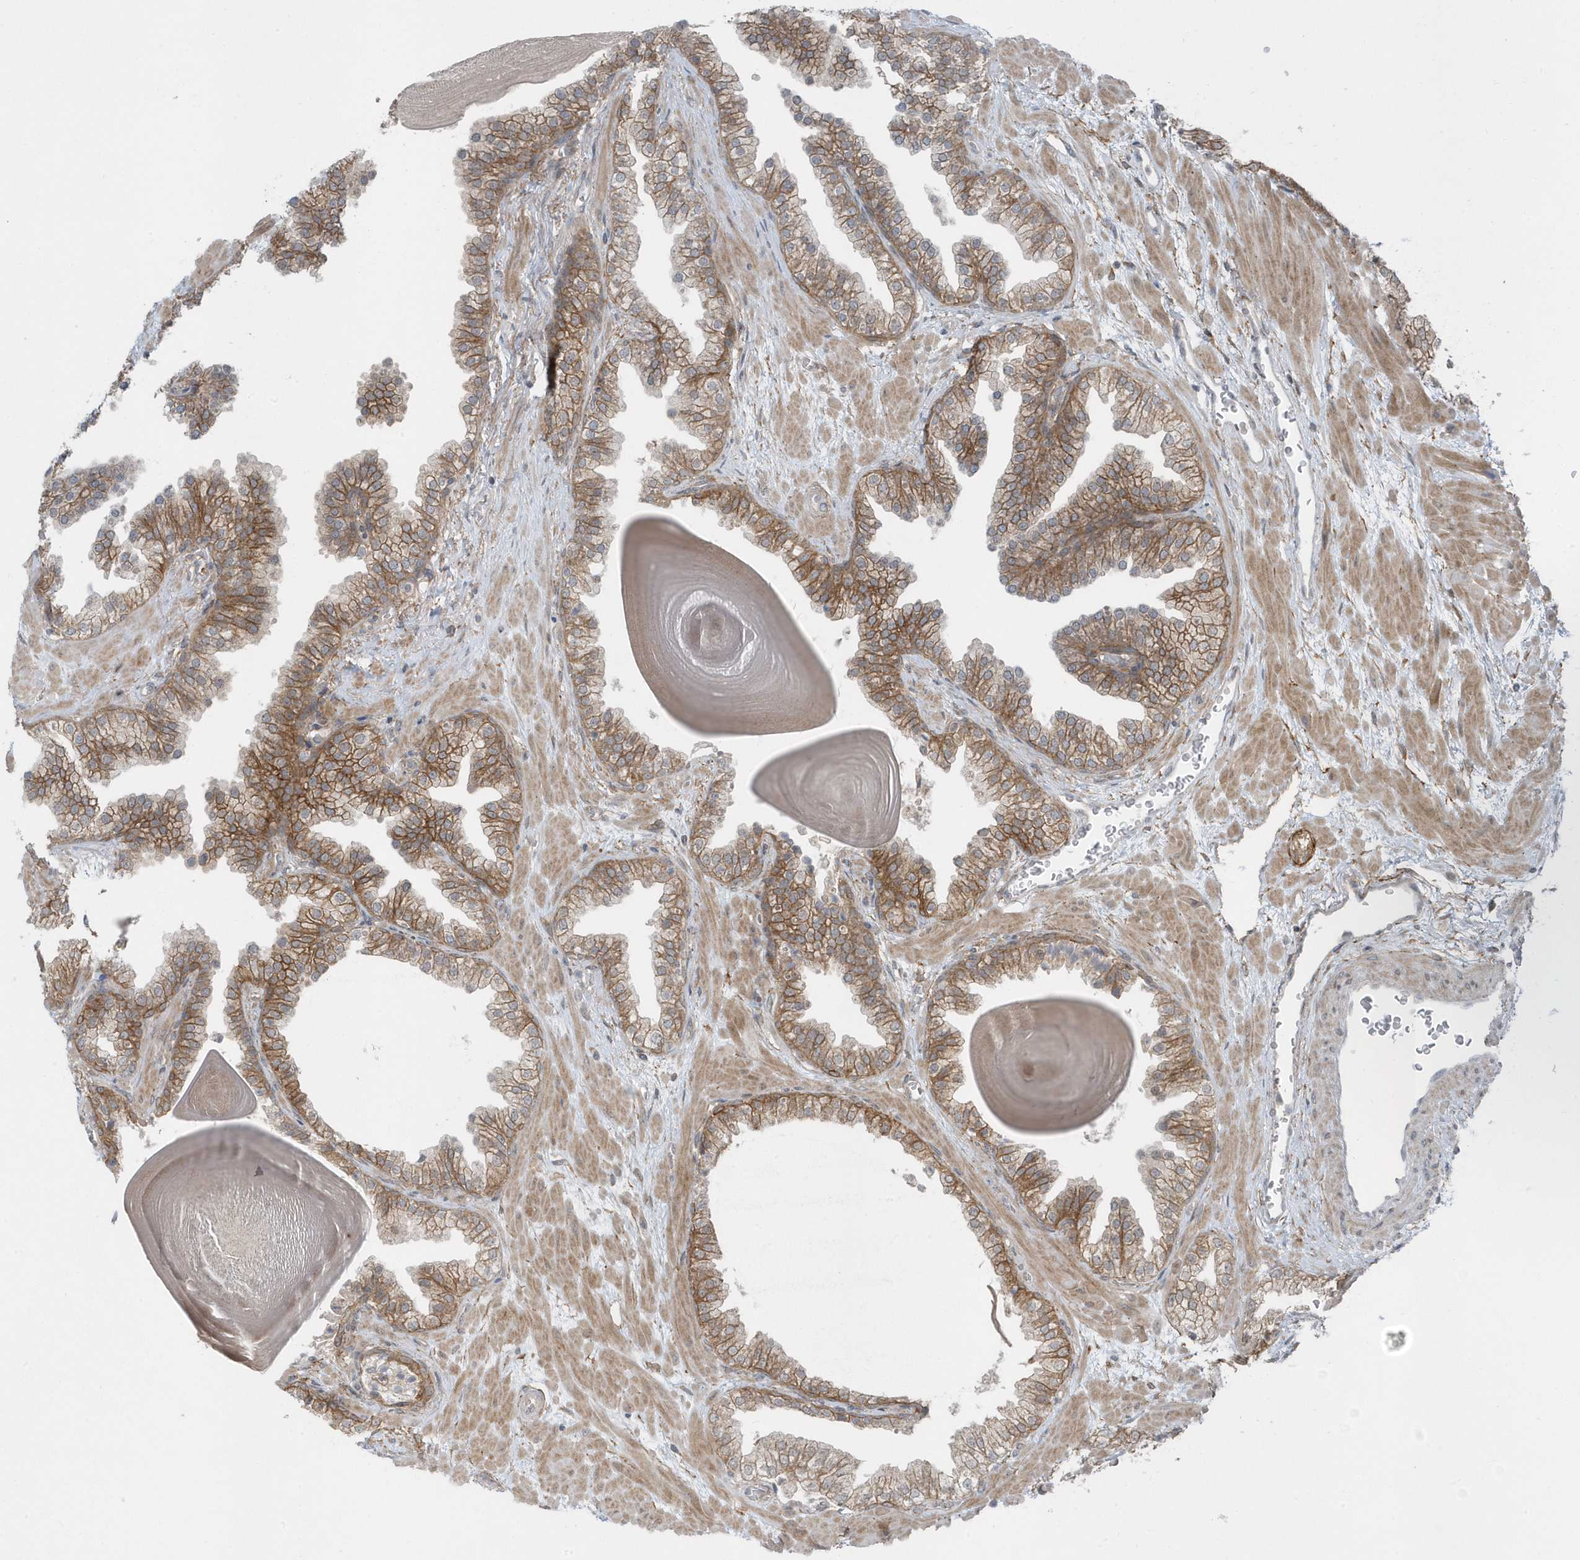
{"staining": {"intensity": "moderate", "quantity": "25%-75%", "location": "cytoplasmic/membranous"}, "tissue": "prostate", "cell_type": "Glandular cells", "image_type": "normal", "snomed": [{"axis": "morphology", "description": "Normal tissue, NOS"}, {"axis": "topography", "description": "Prostate"}], "caption": "DAB immunohistochemical staining of normal human prostate displays moderate cytoplasmic/membranous protein expression in approximately 25%-75% of glandular cells.", "gene": "PARD3B", "patient": {"sex": "male", "age": 48}}